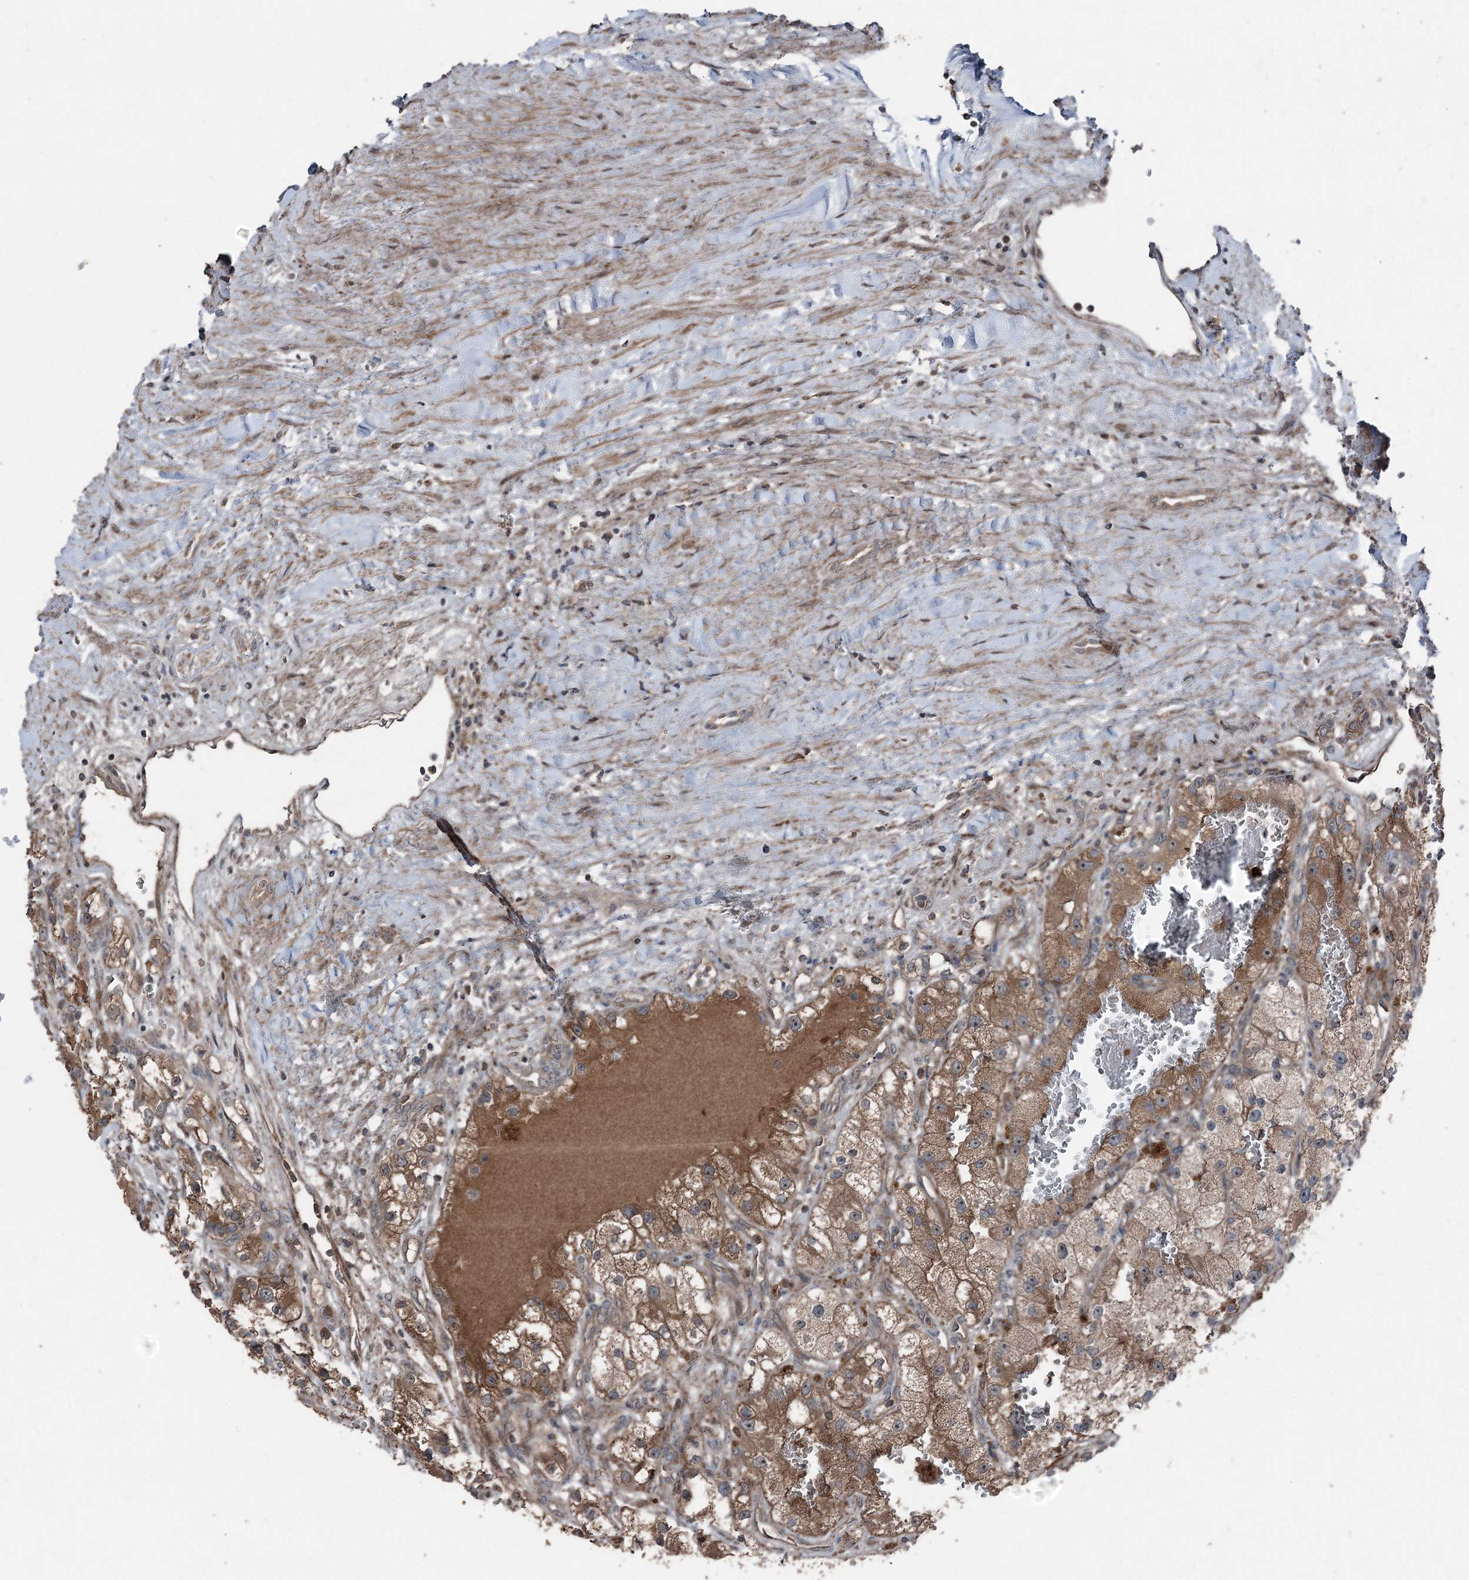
{"staining": {"intensity": "moderate", "quantity": ">75%", "location": "cytoplasmic/membranous"}, "tissue": "renal cancer", "cell_type": "Tumor cells", "image_type": "cancer", "snomed": [{"axis": "morphology", "description": "Adenocarcinoma, NOS"}, {"axis": "topography", "description": "Kidney"}], "caption": "Renal adenocarcinoma was stained to show a protein in brown. There is medium levels of moderate cytoplasmic/membranous staining in about >75% of tumor cells.", "gene": "MAPK8IP2", "patient": {"sex": "female", "age": 57}}